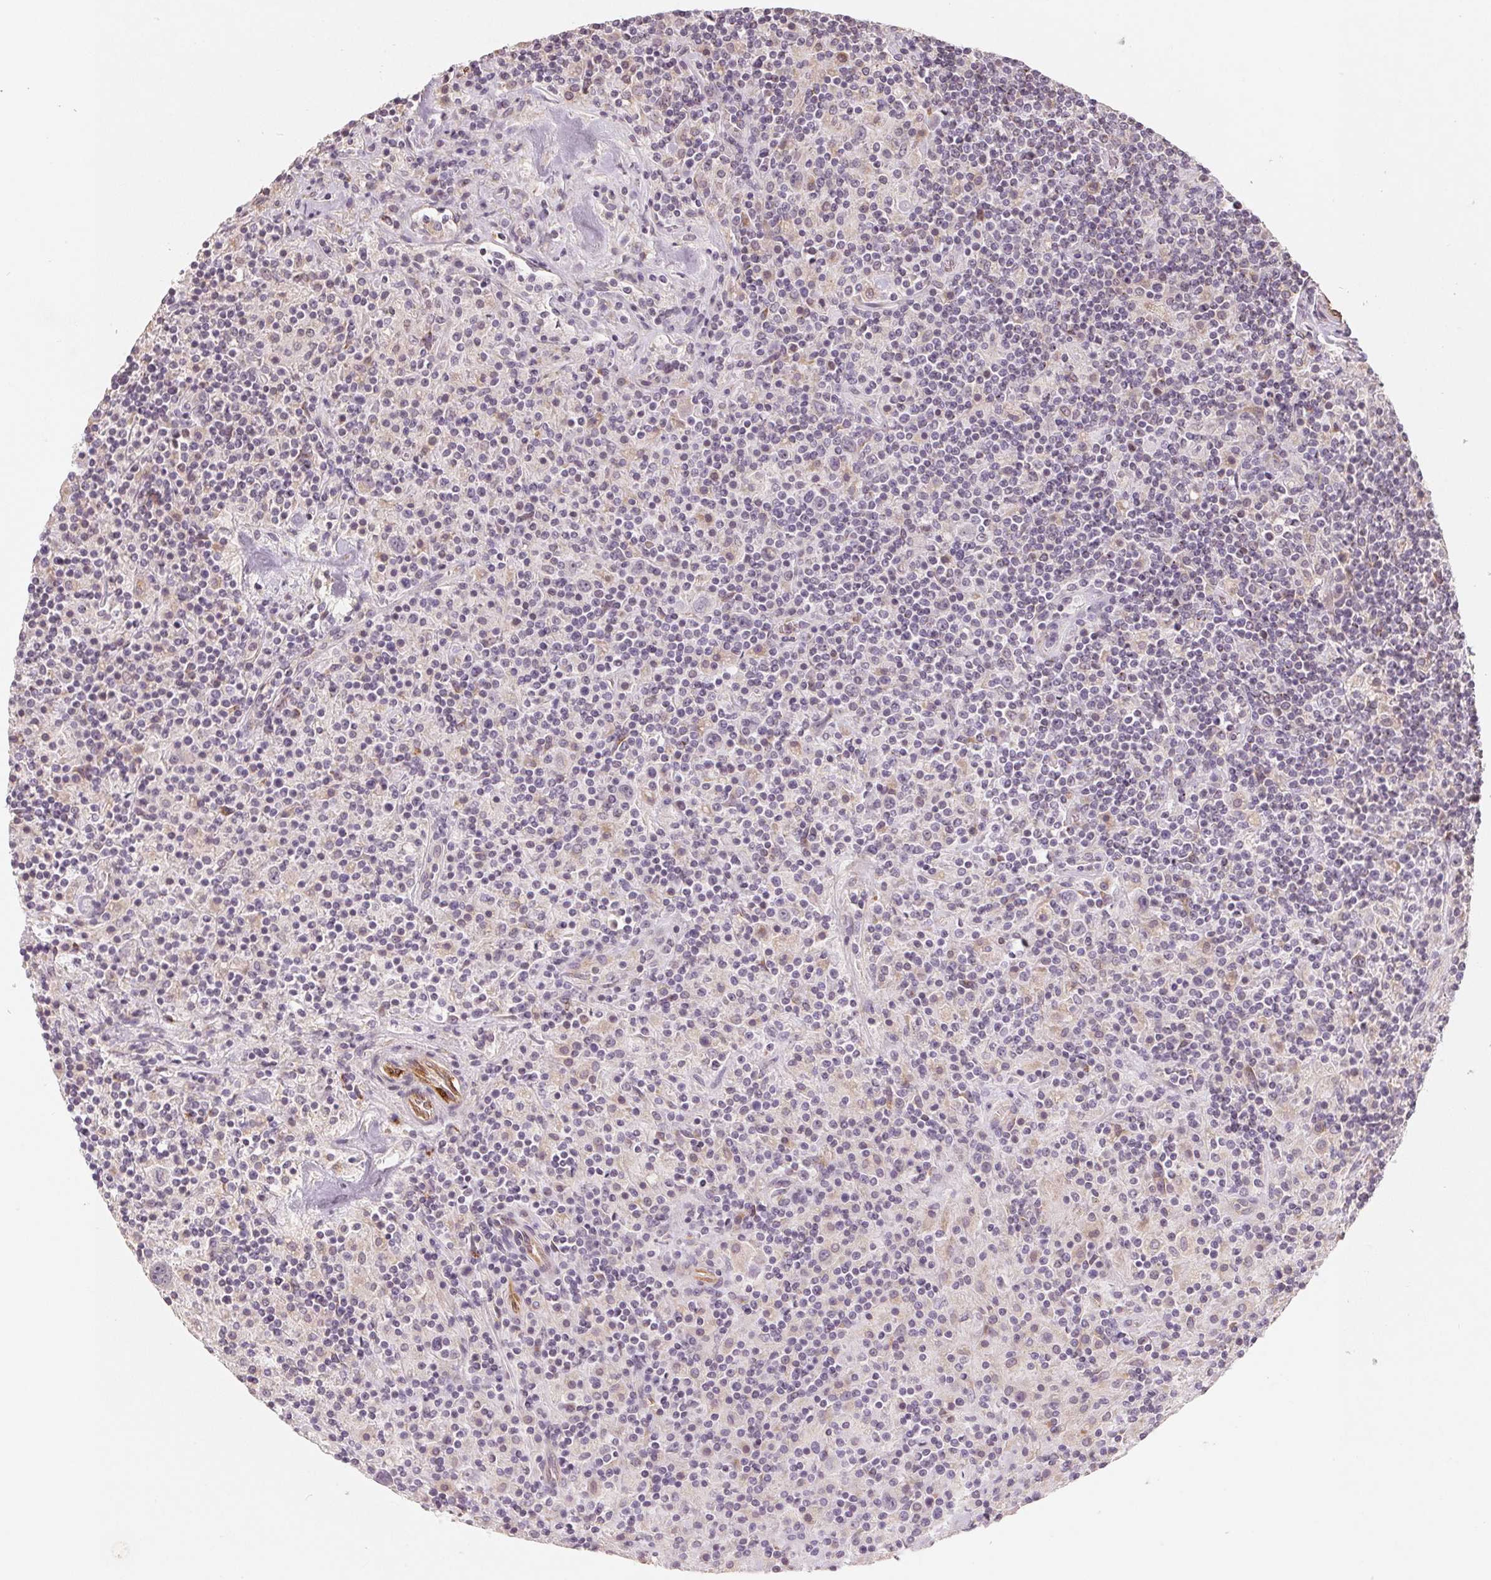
{"staining": {"intensity": "negative", "quantity": "none", "location": "none"}, "tissue": "lymphoma", "cell_type": "Tumor cells", "image_type": "cancer", "snomed": [{"axis": "morphology", "description": "Hodgkin's disease, NOS"}, {"axis": "topography", "description": "Lymph node"}], "caption": "The micrograph demonstrates no staining of tumor cells in Hodgkin's disease.", "gene": "TMSB15B", "patient": {"sex": "male", "age": 70}}